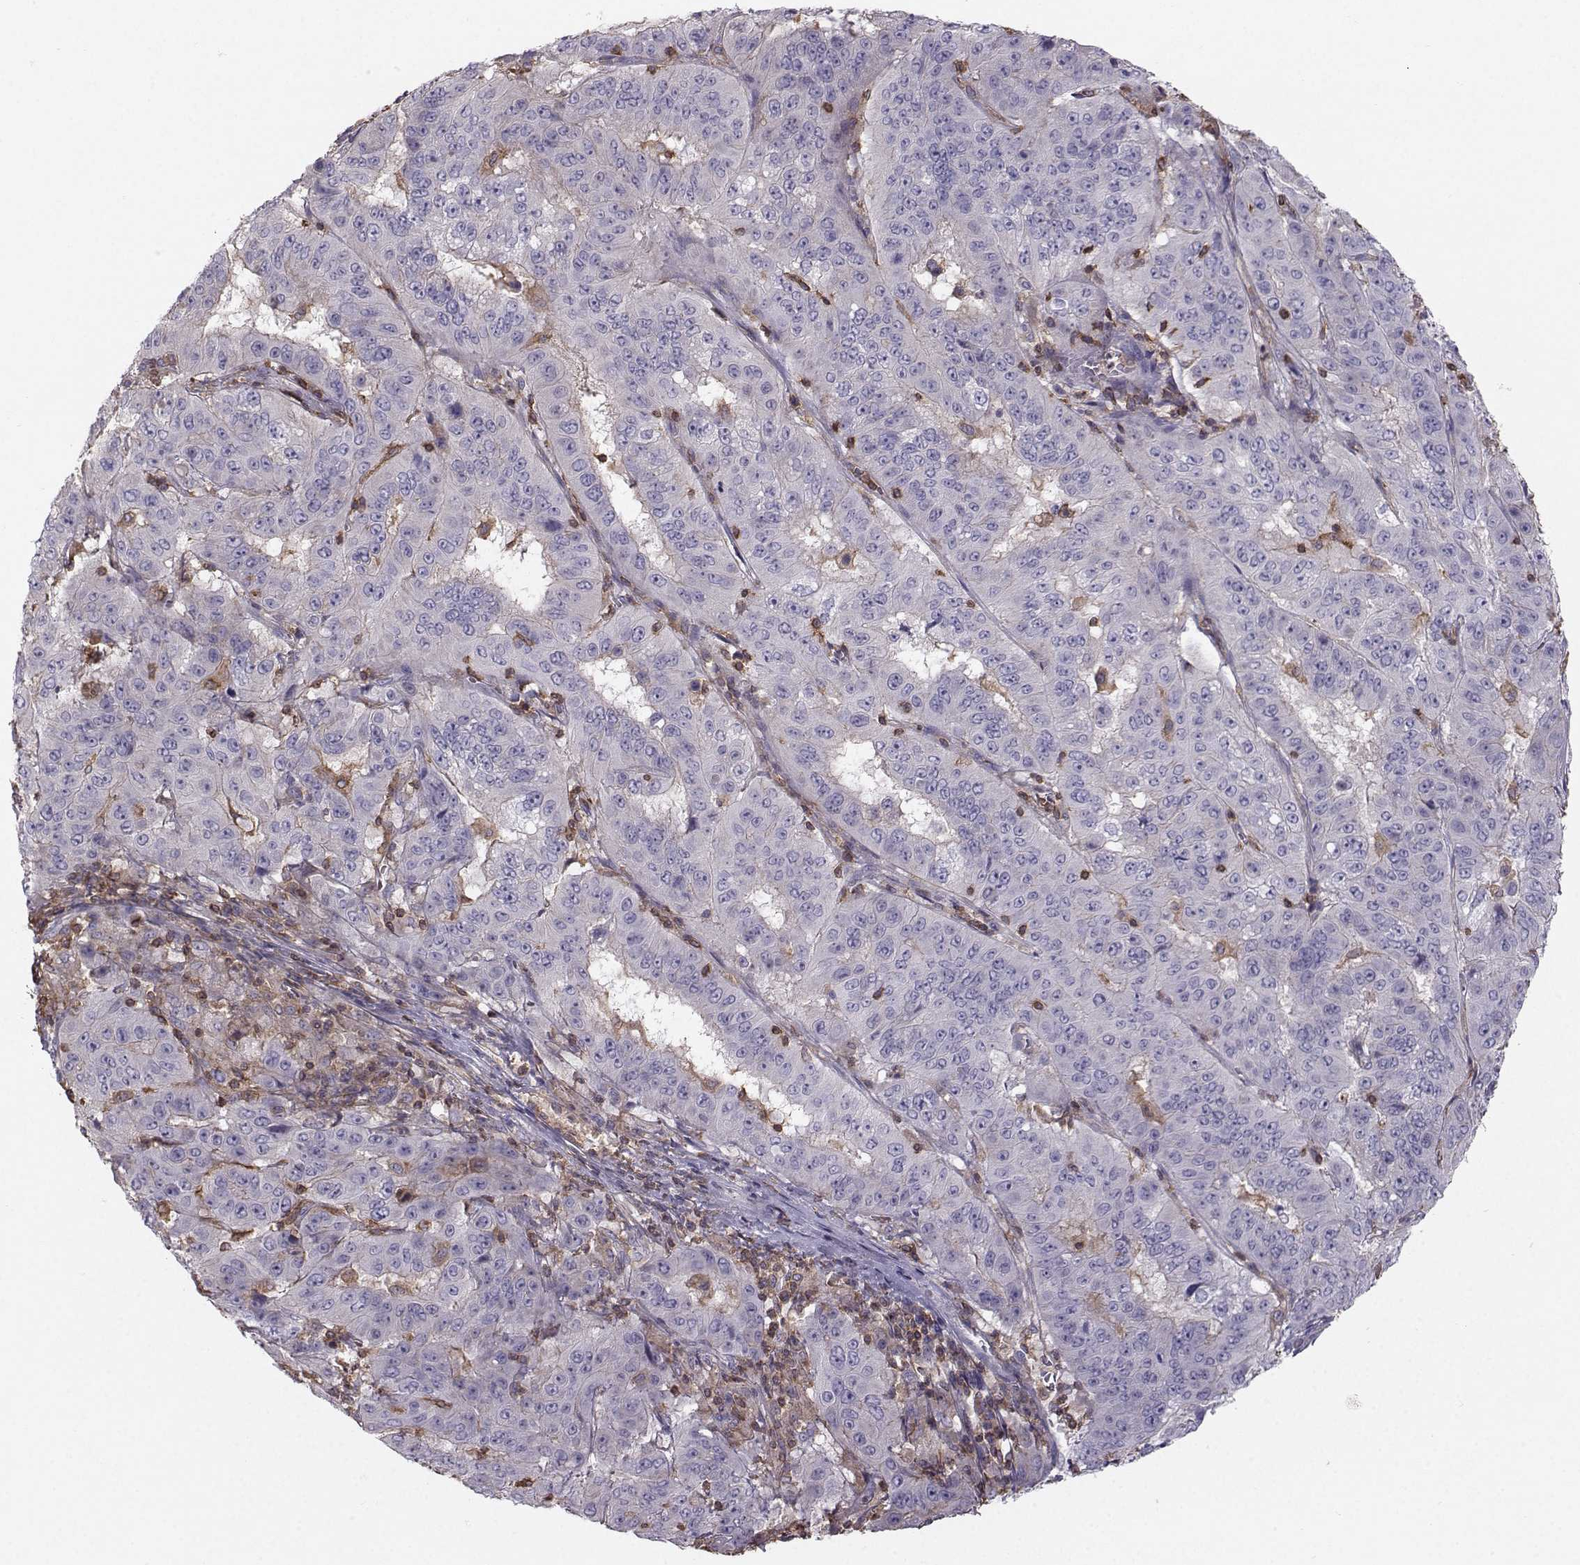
{"staining": {"intensity": "negative", "quantity": "none", "location": "none"}, "tissue": "pancreatic cancer", "cell_type": "Tumor cells", "image_type": "cancer", "snomed": [{"axis": "morphology", "description": "Adenocarcinoma, NOS"}, {"axis": "topography", "description": "Pancreas"}], "caption": "Immunohistochemistry of human pancreatic adenocarcinoma displays no positivity in tumor cells. (DAB IHC with hematoxylin counter stain).", "gene": "ZBTB32", "patient": {"sex": "male", "age": 63}}